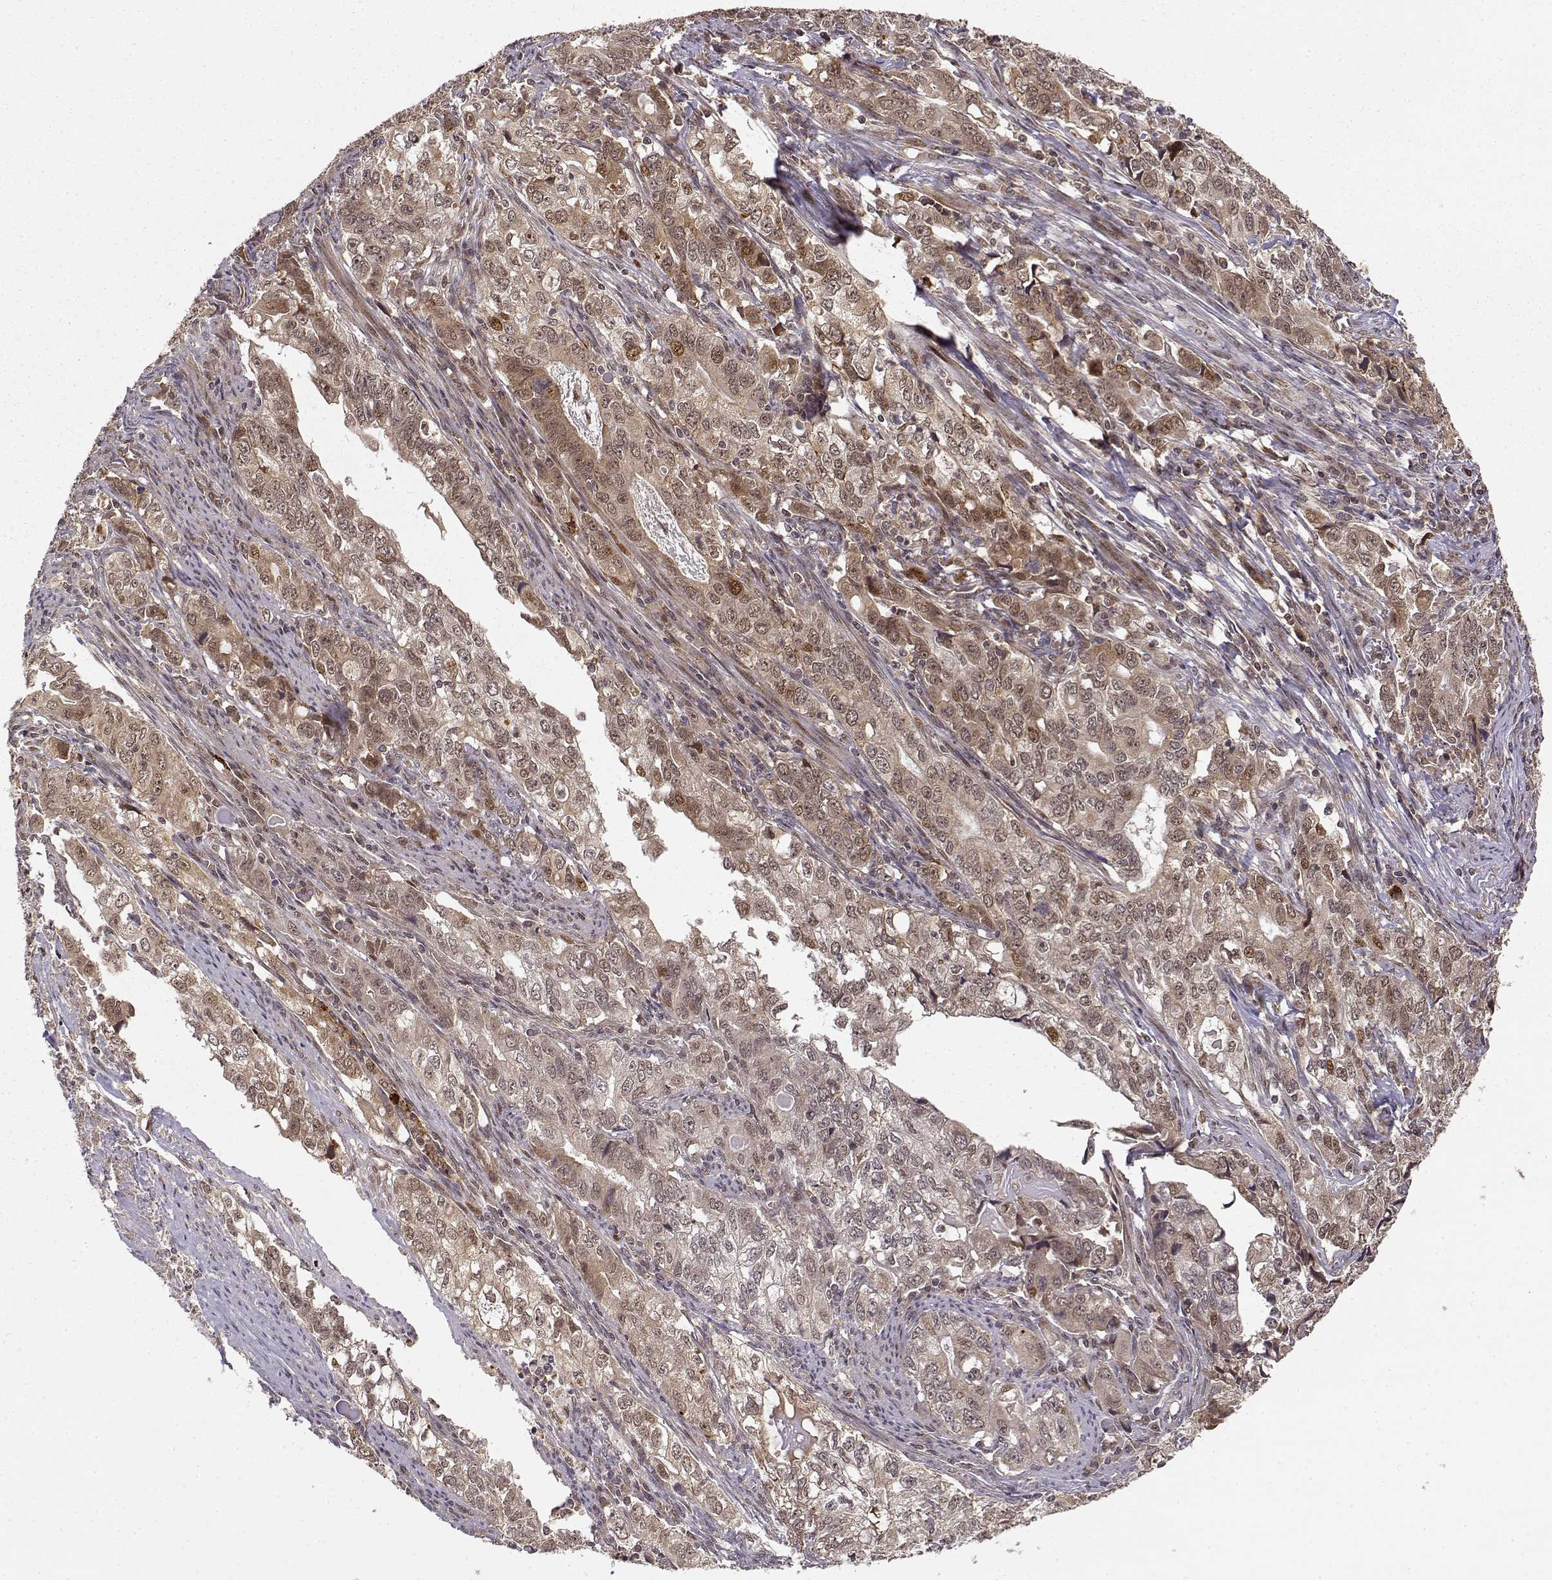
{"staining": {"intensity": "moderate", "quantity": "25%-75%", "location": "cytoplasmic/membranous,nuclear"}, "tissue": "stomach cancer", "cell_type": "Tumor cells", "image_type": "cancer", "snomed": [{"axis": "morphology", "description": "Adenocarcinoma, NOS"}, {"axis": "topography", "description": "Stomach, lower"}], "caption": "The photomicrograph displays staining of adenocarcinoma (stomach), revealing moderate cytoplasmic/membranous and nuclear protein positivity (brown color) within tumor cells.", "gene": "MAEA", "patient": {"sex": "female", "age": 72}}